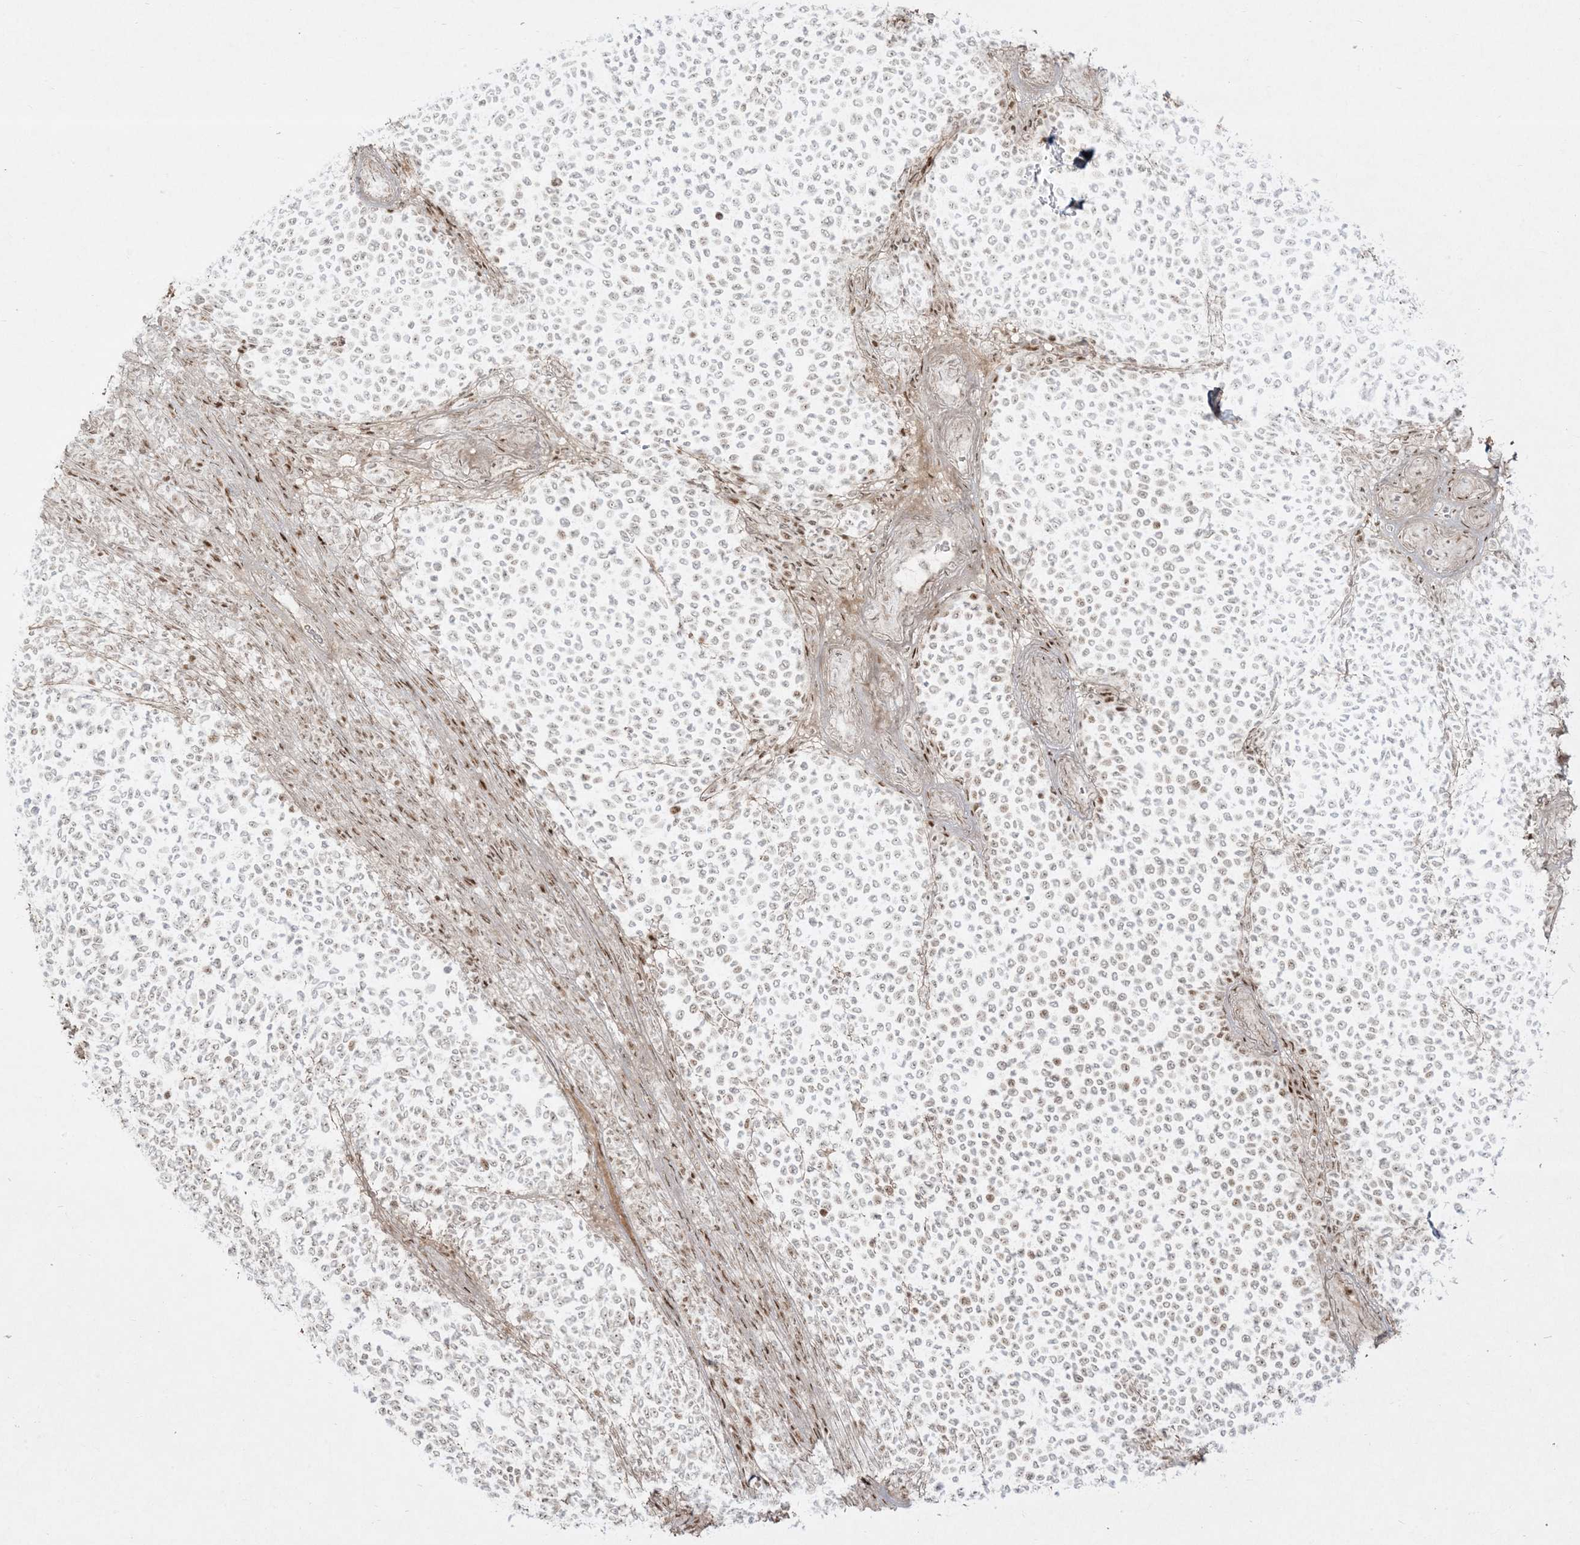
{"staining": {"intensity": "moderate", "quantity": "<25%", "location": "nuclear"}, "tissue": "melanoma", "cell_type": "Tumor cells", "image_type": "cancer", "snomed": [{"axis": "morphology", "description": "Malignant melanoma, NOS"}, {"axis": "topography", "description": "Skin"}], "caption": "There is low levels of moderate nuclear staining in tumor cells of melanoma, as demonstrated by immunohistochemical staining (brown color).", "gene": "RBM10", "patient": {"sex": "male", "age": 49}}